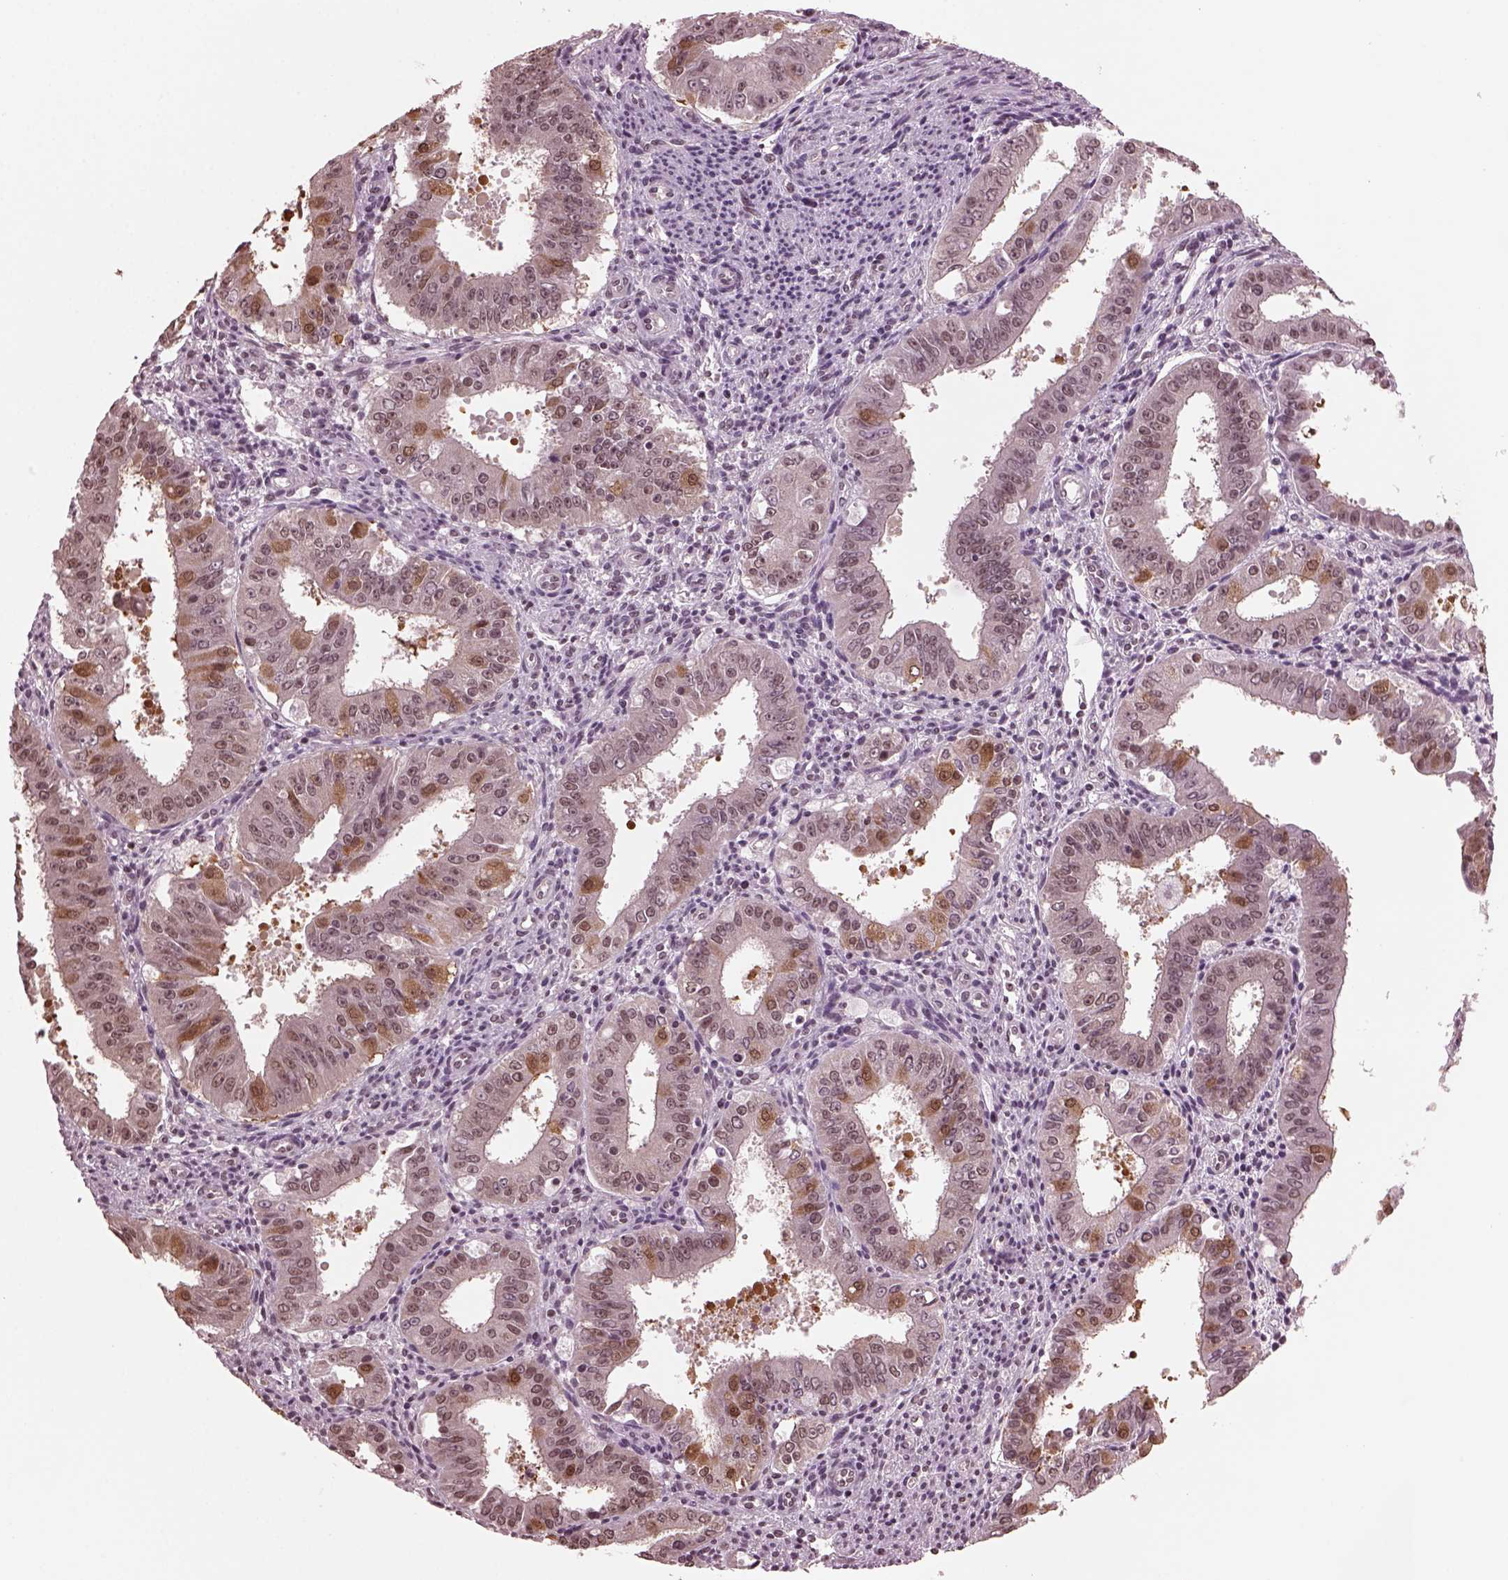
{"staining": {"intensity": "strong", "quantity": "<25%", "location": "cytoplasmic/membranous,nuclear"}, "tissue": "ovarian cancer", "cell_type": "Tumor cells", "image_type": "cancer", "snomed": [{"axis": "morphology", "description": "Carcinoma, endometroid"}, {"axis": "topography", "description": "Ovary"}], "caption": "Approximately <25% of tumor cells in ovarian cancer reveal strong cytoplasmic/membranous and nuclear protein staining as visualized by brown immunohistochemical staining.", "gene": "RUVBL2", "patient": {"sex": "female", "age": 42}}